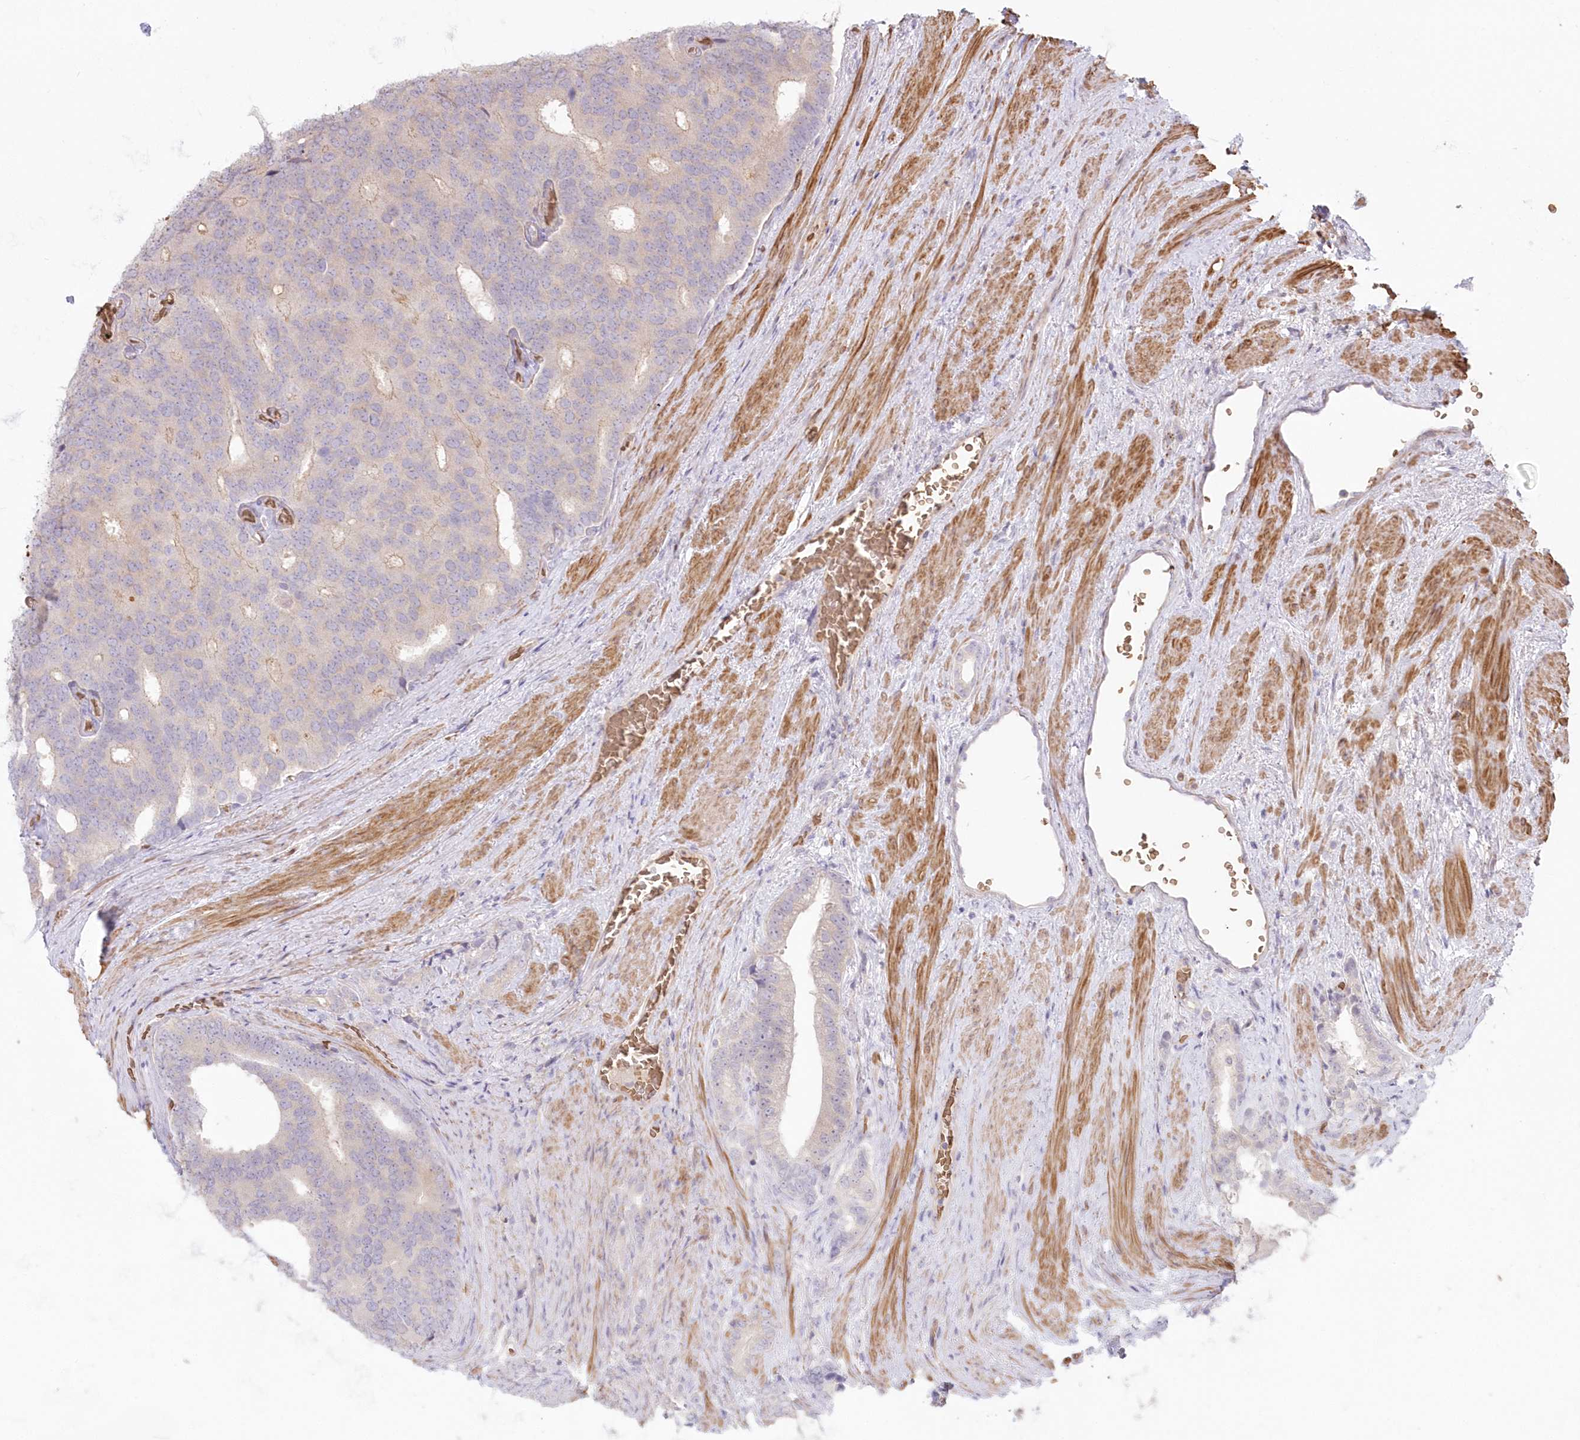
{"staining": {"intensity": "negative", "quantity": "none", "location": "none"}, "tissue": "prostate cancer", "cell_type": "Tumor cells", "image_type": "cancer", "snomed": [{"axis": "morphology", "description": "Adenocarcinoma, Low grade"}, {"axis": "topography", "description": "Prostate"}], "caption": "IHC micrograph of human low-grade adenocarcinoma (prostate) stained for a protein (brown), which shows no staining in tumor cells. (Brightfield microscopy of DAB immunohistochemistry at high magnification).", "gene": "SERINC1", "patient": {"sex": "male", "age": 71}}